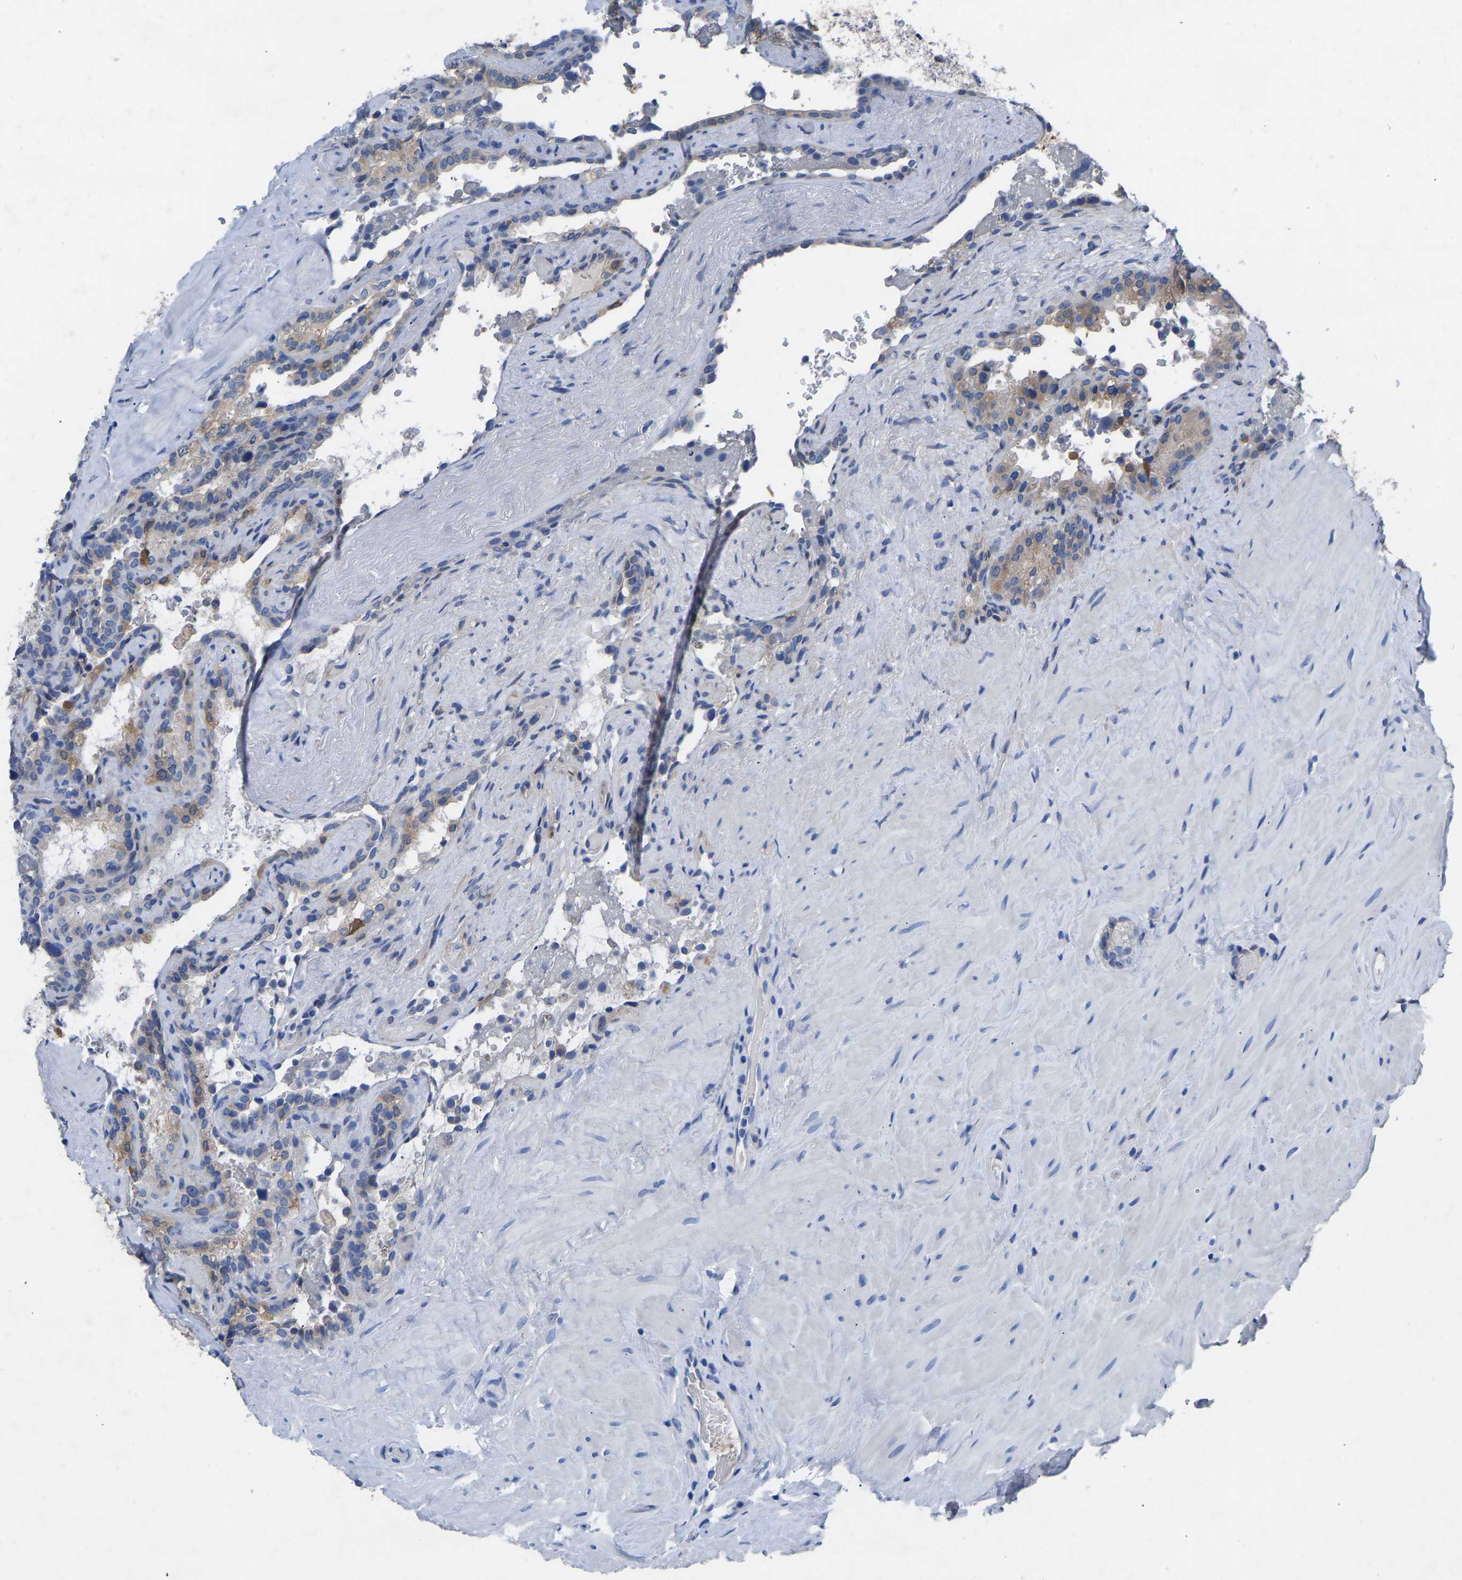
{"staining": {"intensity": "moderate", "quantity": "<25%", "location": "cytoplasmic/membranous"}, "tissue": "seminal vesicle", "cell_type": "Glandular cells", "image_type": "normal", "snomed": [{"axis": "morphology", "description": "Normal tissue, NOS"}, {"axis": "topography", "description": "Seminal veicle"}], "caption": "DAB immunohistochemical staining of normal seminal vesicle demonstrates moderate cytoplasmic/membranous protein staining in about <25% of glandular cells. Immunohistochemistry stains the protein in brown and the nuclei are stained blue.", "gene": "RBP1", "patient": {"sex": "male", "age": 68}}